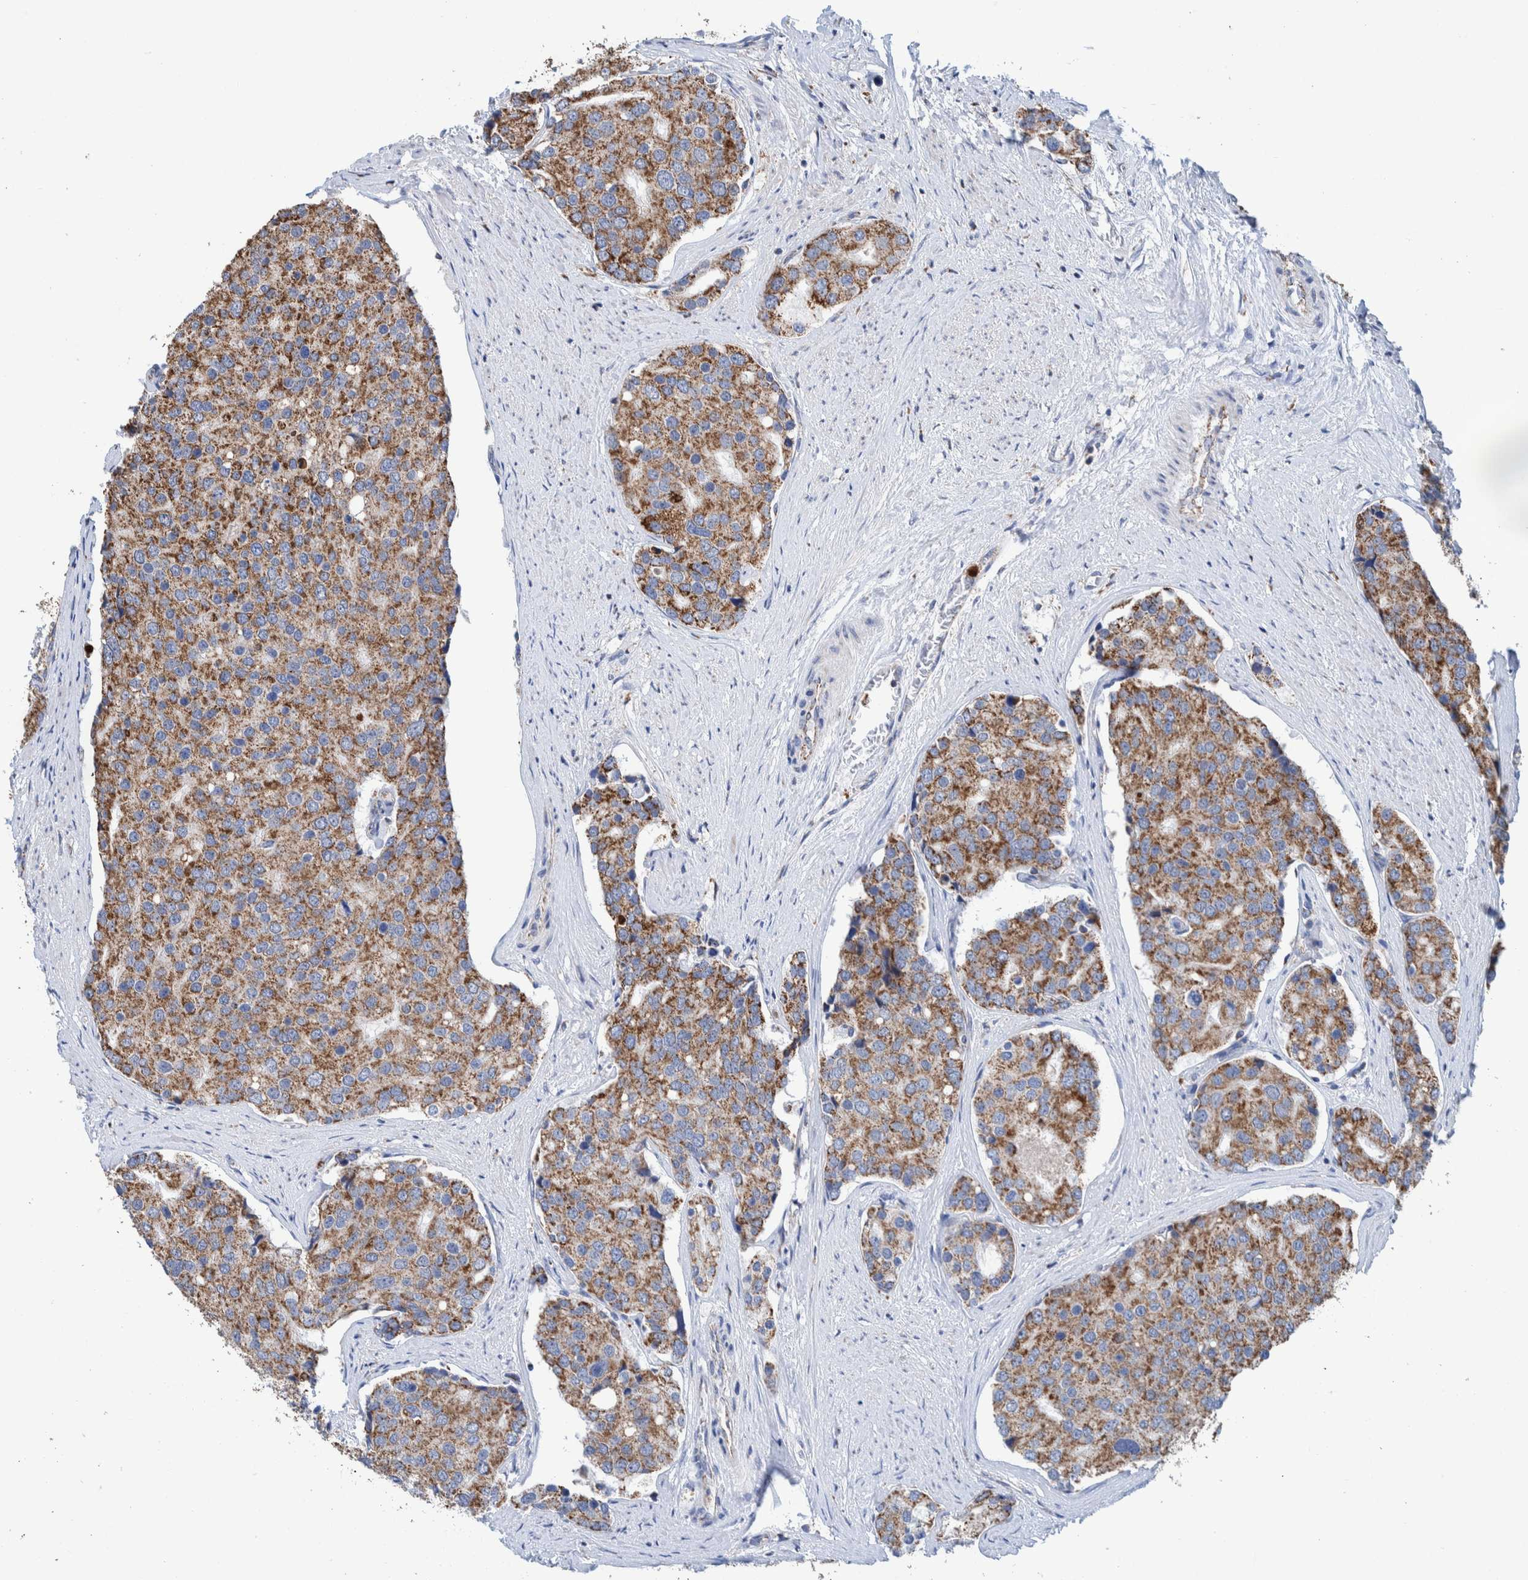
{"staining": {"intensity": "moderate", "quantity": ">75%", "location": "cytoplasmic/membranous"}, "tissue": "prostate cancer", "cell_type": "Tumor cells", "image_type": "cancer", "snomed": [{"axis": "morphology", "description": "Adenocarcinoma, High grade"}, {"axis": "topography", "description": "Prostate"}], "caption": "Moderate cytoplasmic/membranous positivity is identified in about >75% of tumor cells in prostate adenocarcinoma (high-grade). (DAB (3,3'-diaminobenzidine) = brown stain, brightfield microscopy at high magnification).", "gene": "DECR1", "patient": {"sex": "male", "age": 50}}